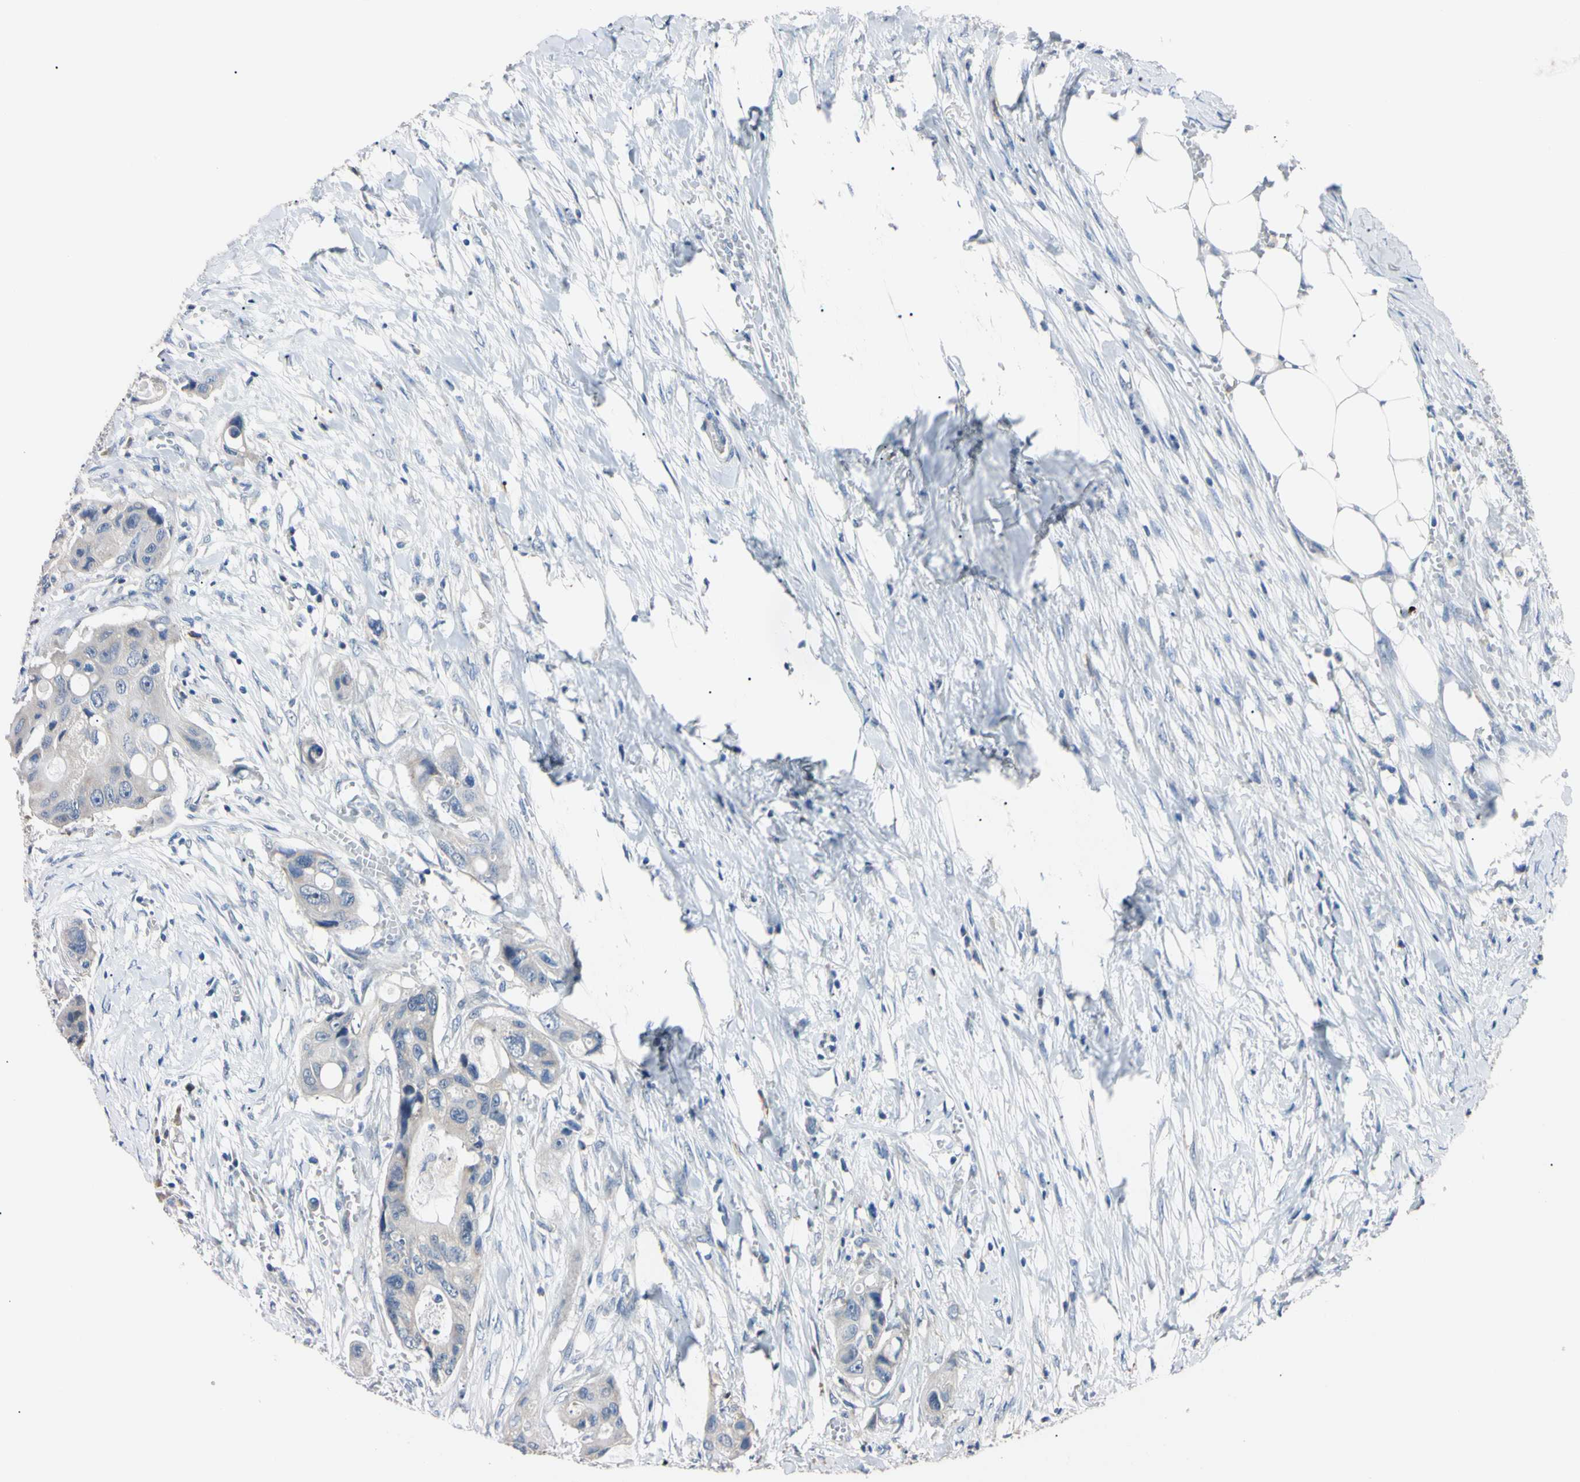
{"staining": {"intensity": "weak", "quantity": "<25%", "location": "cytoplasmic/membranous"}, "tissue": "colorectal cancer", "cell_type": "Tumor cells", "image_type": "cancer", "snomed": [{"axis": "morphology", "description": "Adenocarcinoma, NOS"}, {"axis": "topography", "description": "Colon"}], "caption": "Histopathology image shows no protein staining in tumor cells of adenocarcinoma (colorectal) tissue.", "gene": "PNKD", "patient": {"sex": "female", "age": 57}}